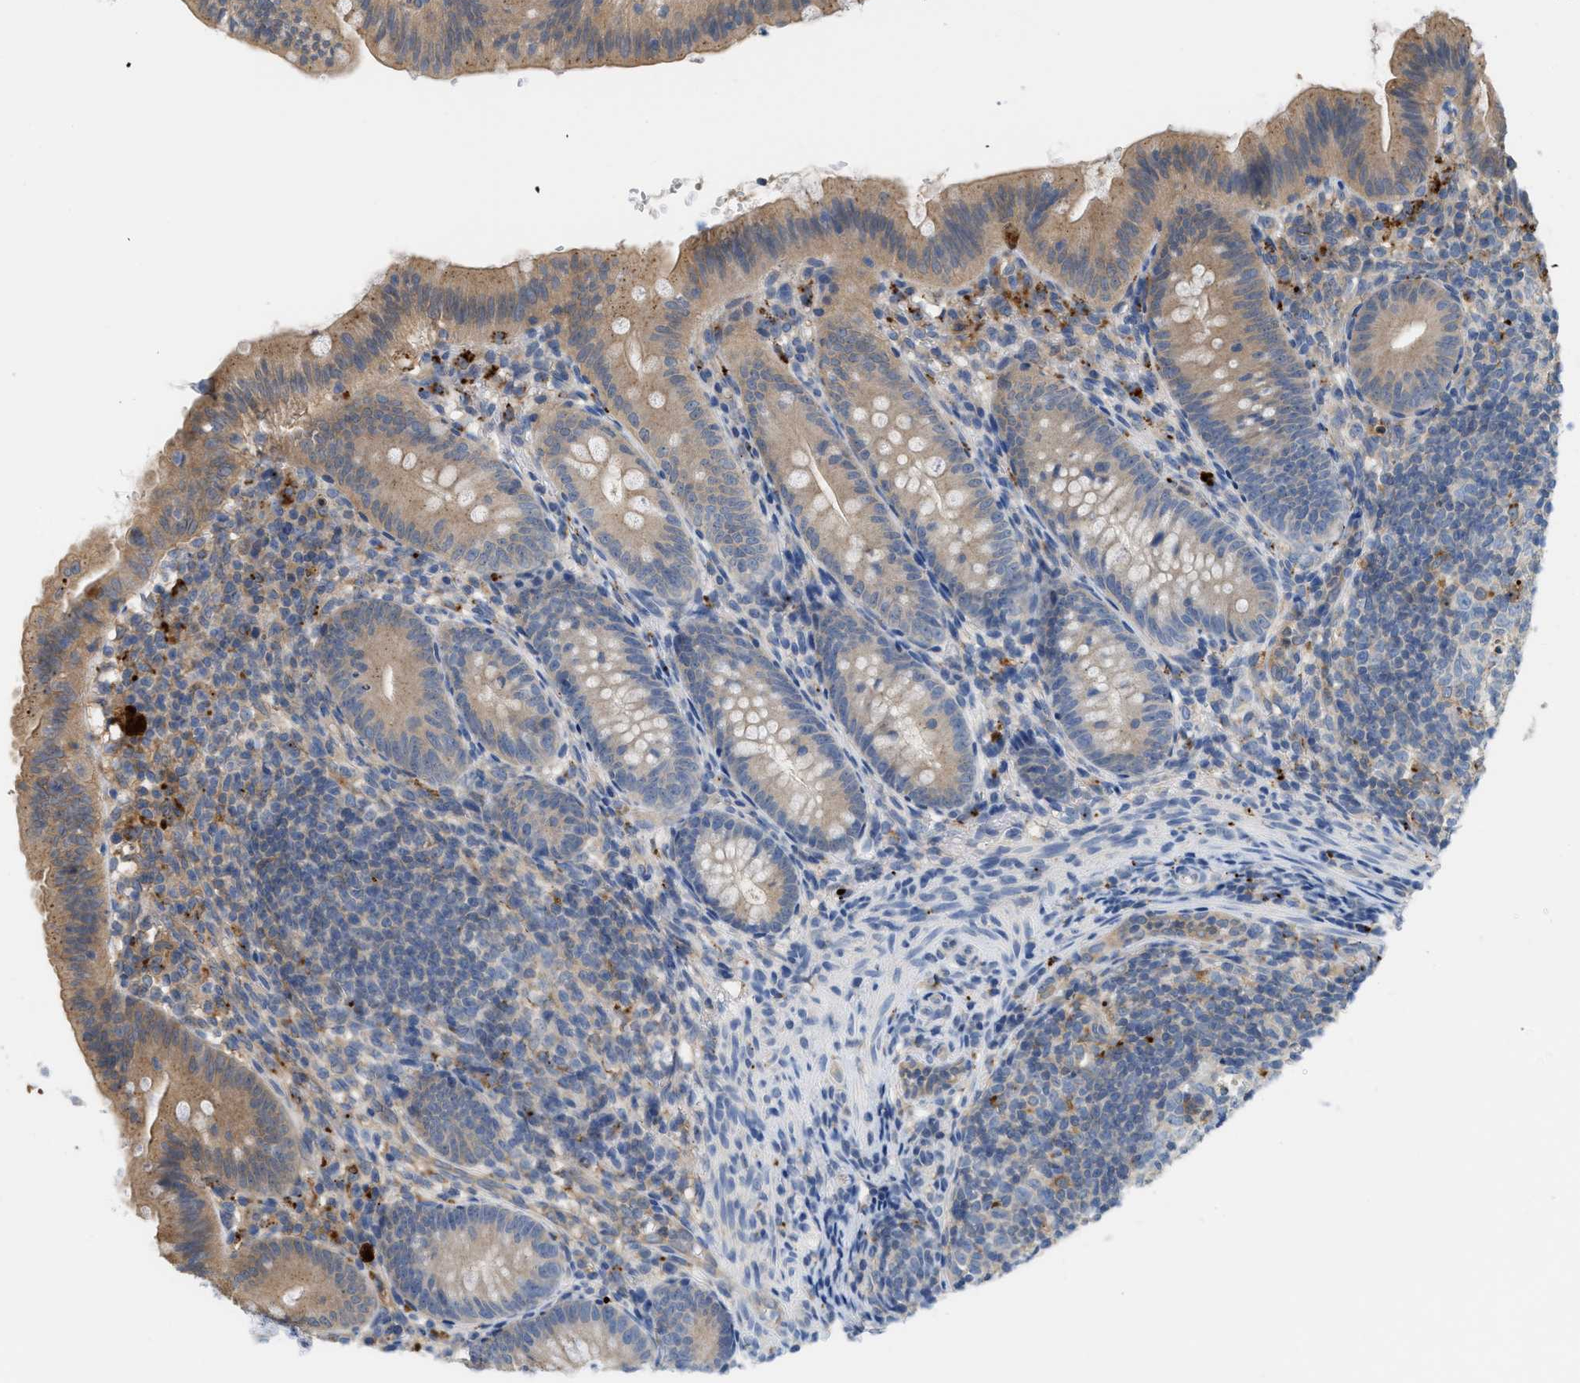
{"staining": {"intensity": "moderate", "quantity": ">75%", "location": "cytoplasmic/membranous"}, "tissue": "appendix", "cell_type": "Glandular cells", "image_type": "normal", "snomed": [{"axis": "morphology", "description": "Normal tissue, NOS"}, {"axis": "topography", "description": "Appendix"}], "caption": "Protein staining demonstrates moderate cytoplasmic/membranous expression in about >75% of glandular cells in benign appendix.", "gene": "CSTB", "patient": {"sex": "male", "age": 1}}